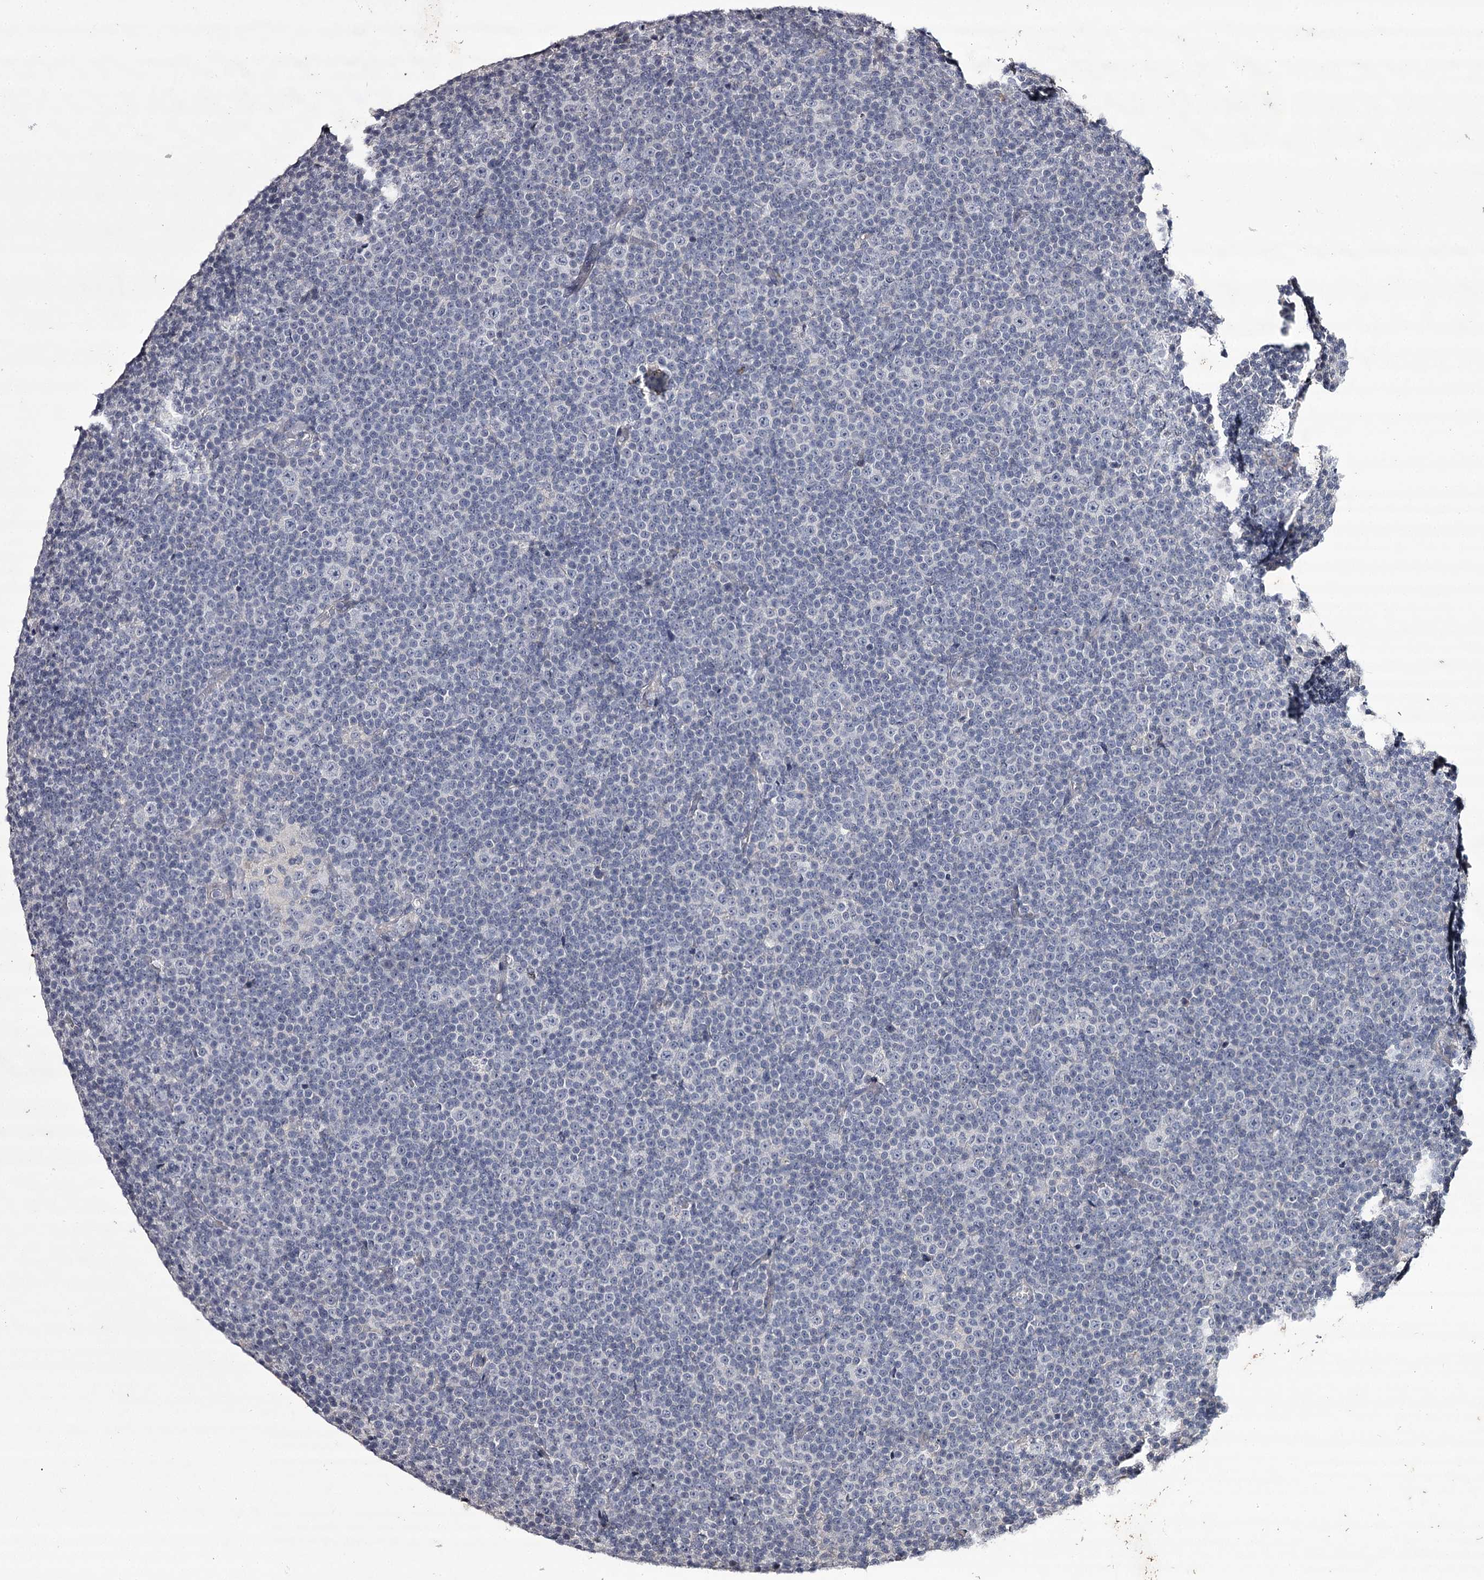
{"staining": {"intensity": "negative", "quantity": "none", "location": "none"}, "tissue": "lymphoma", "cell_type": "Tumor cells", "image_type": "cancer", "snomed": [{"axis": "morphology", "description": "Malignant lymphoma, non-Hodgkin's type, Low grade"}, {"axis": "topography", "description": "Lymph node"}], "caption": "This is a photomicrograph of immunohistochemistry staining of malignant lymphoma, non-Hodgkin's type (low-grade), which shows no positivity in tumor cells.", "gene": "PRM2", "patient": {"sex": "female", "age": 67}}